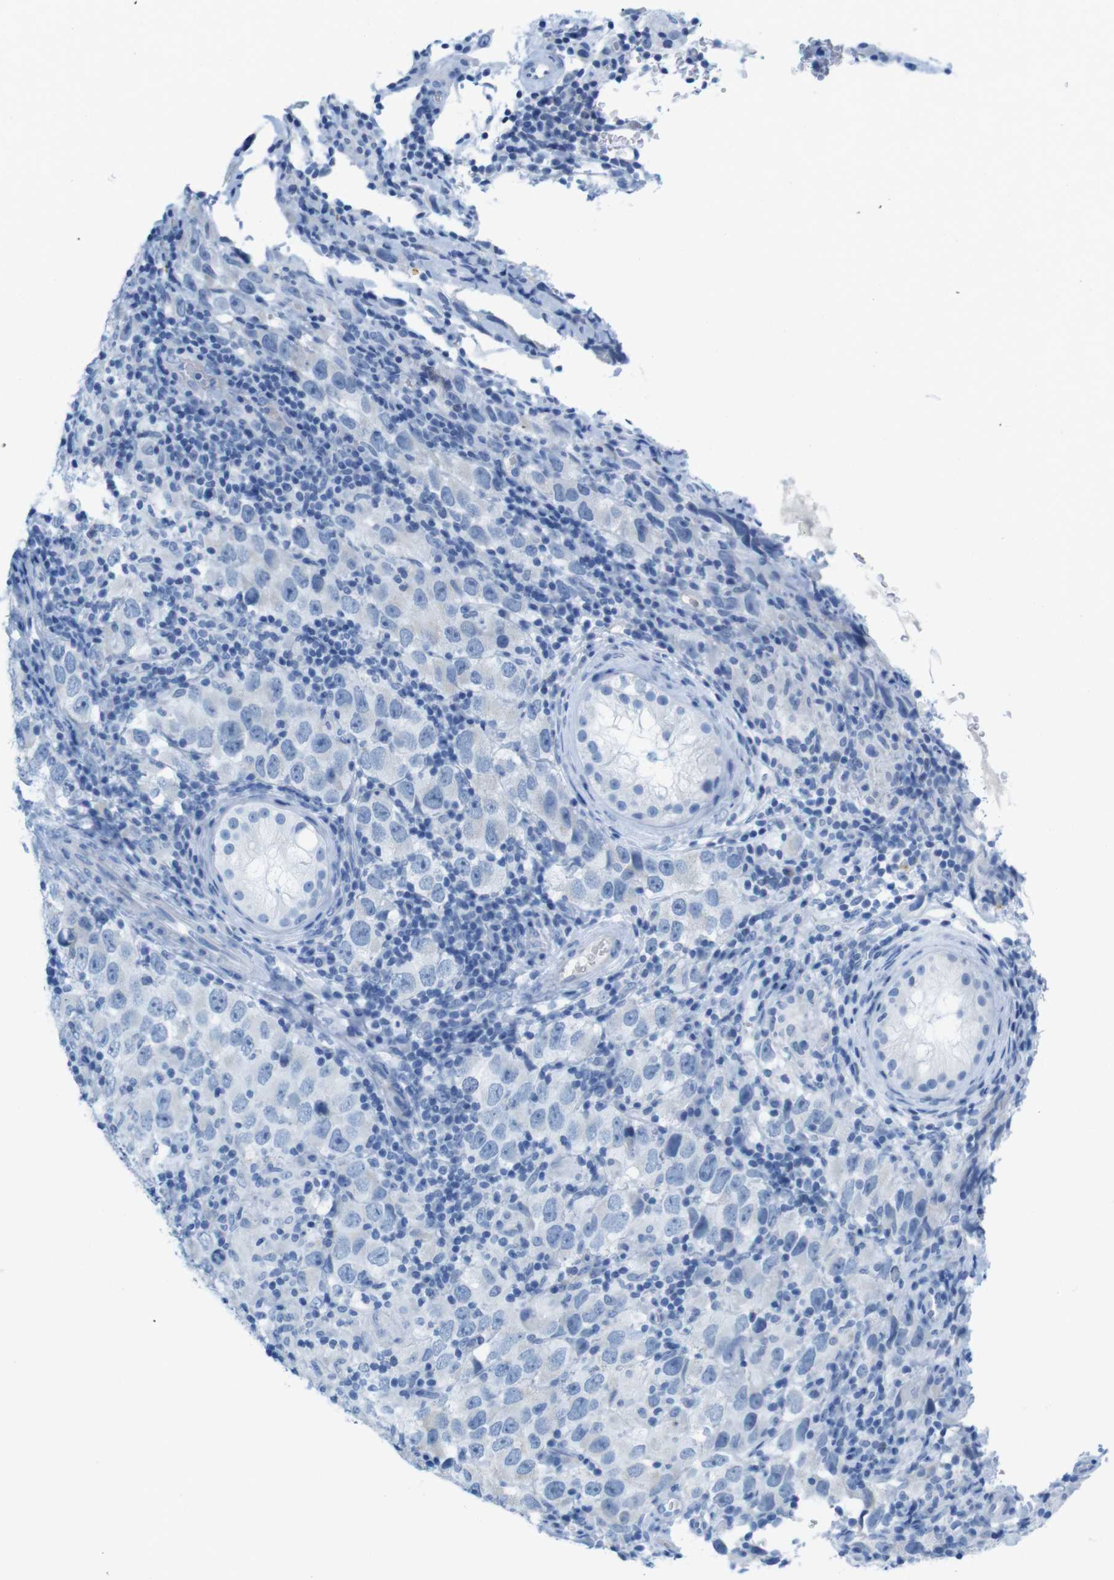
{"staining": {"intensity": "negative", "quantity": "none", "location": "none"}, "tissue": "testis cancer", "cell_type": "Tumor cells", "image_type": "cancer", "snomed": [{"axis": "morphology", "description": "Carcinoma, Embryonal, NOS"}, {"axis": "topography", "description": "Testis"}], "caption": "This is an immunohistochemistry (IHC) micrograph of testis cancer. There is no staining in tumor cells.", "gene": "GAP43", "patient": {"sex": "male", "age": 21}}